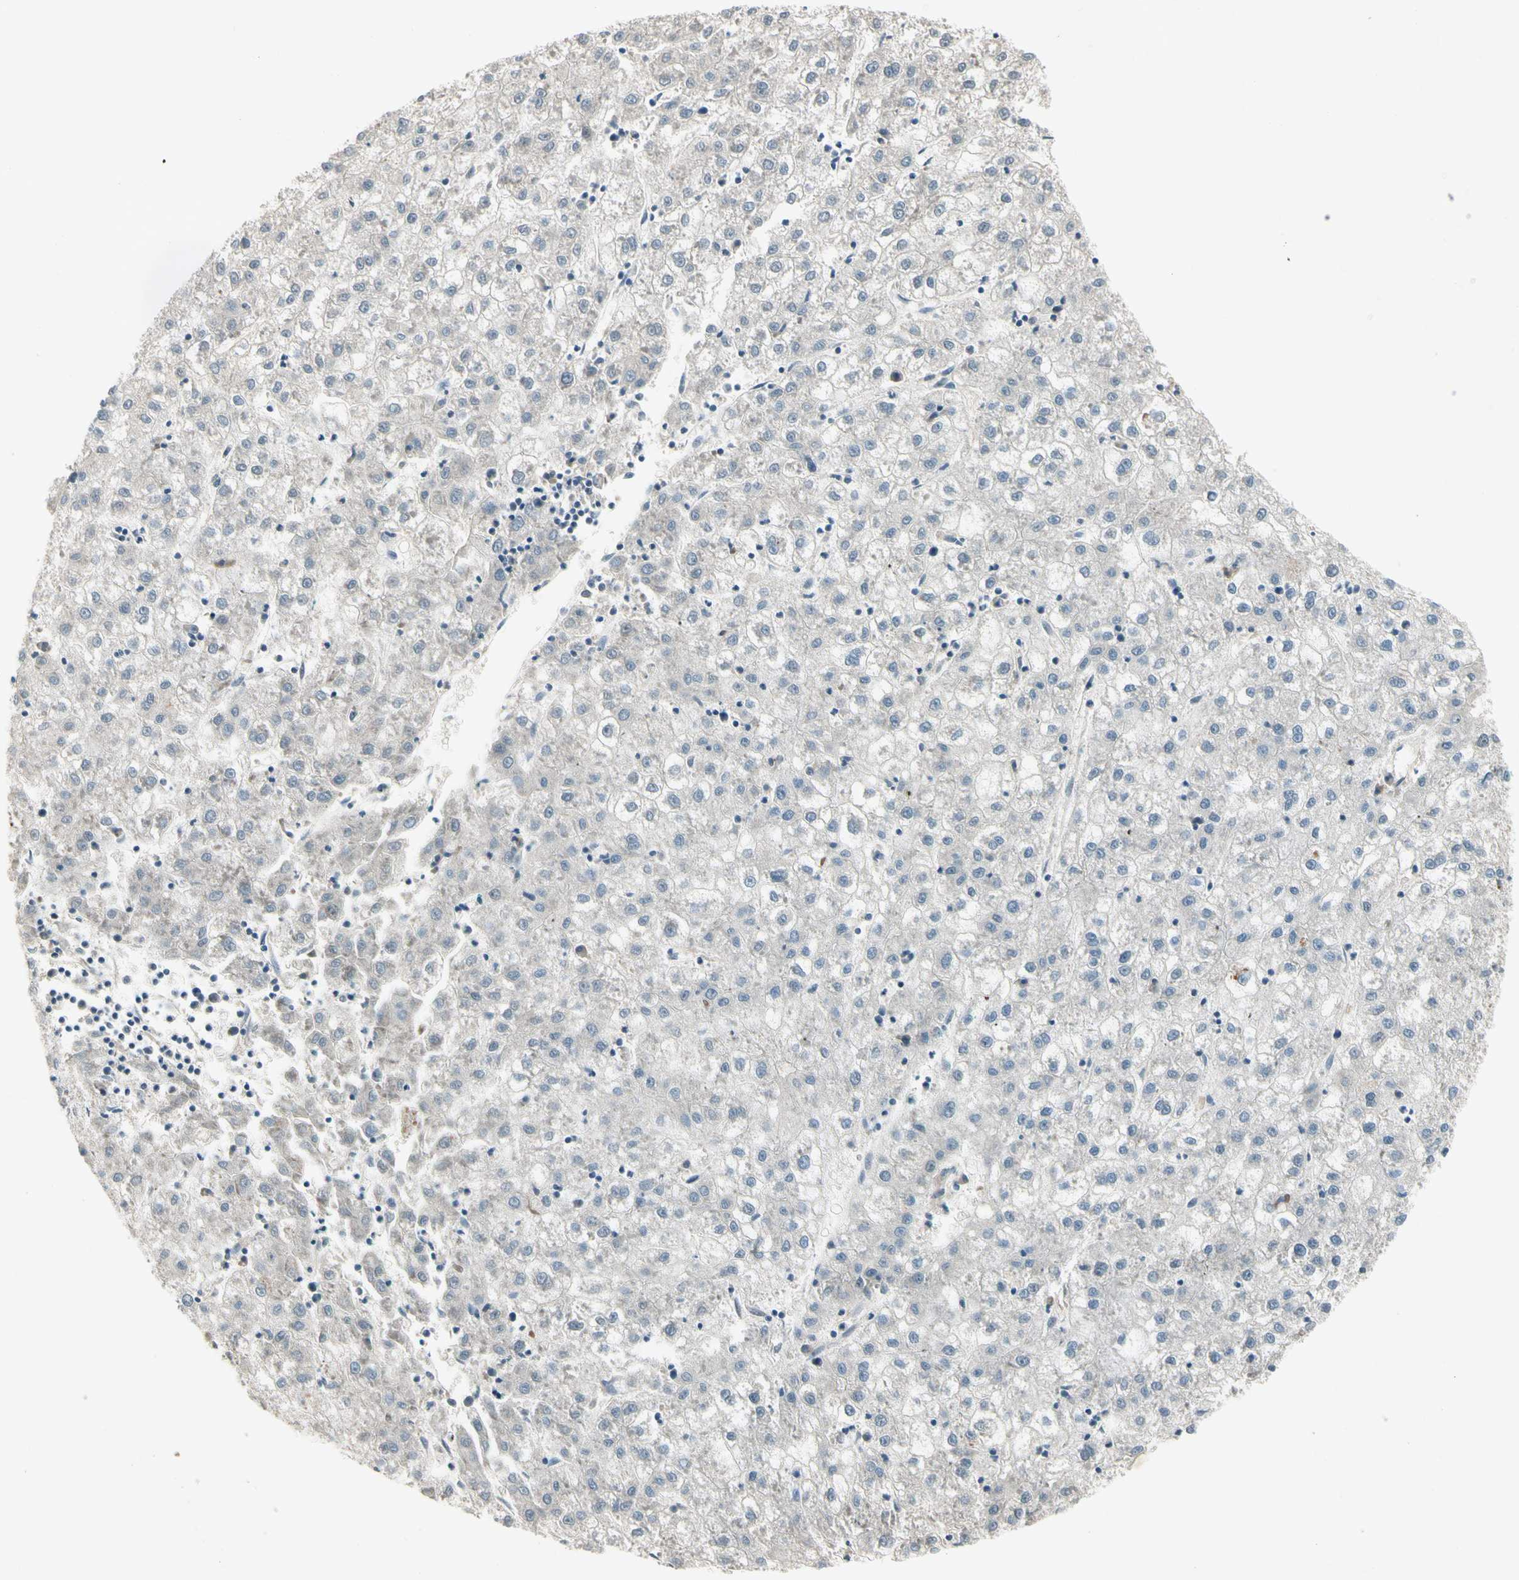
{"staining": {"intensity": "negative", "quantity": "none", "location": "none"}, "tissue": "liver cancer", "cell_type": "Tumor cells", "image_type": "cancer", "snomed": [{"axis": "morphology", "description": "Carcinoma, Hepatocellular, NOS"}, {"axis": "topography", "description": "Liver"}], "caption": "High power microscopy micrograph of an immunohistochemistry (IHC) histopathology image of hepatocellular carcinoma (liver), revealing no significant expression in tumor cells.", "gene": "GTF3A", "patient": {"sex": "male", "age": 72}}